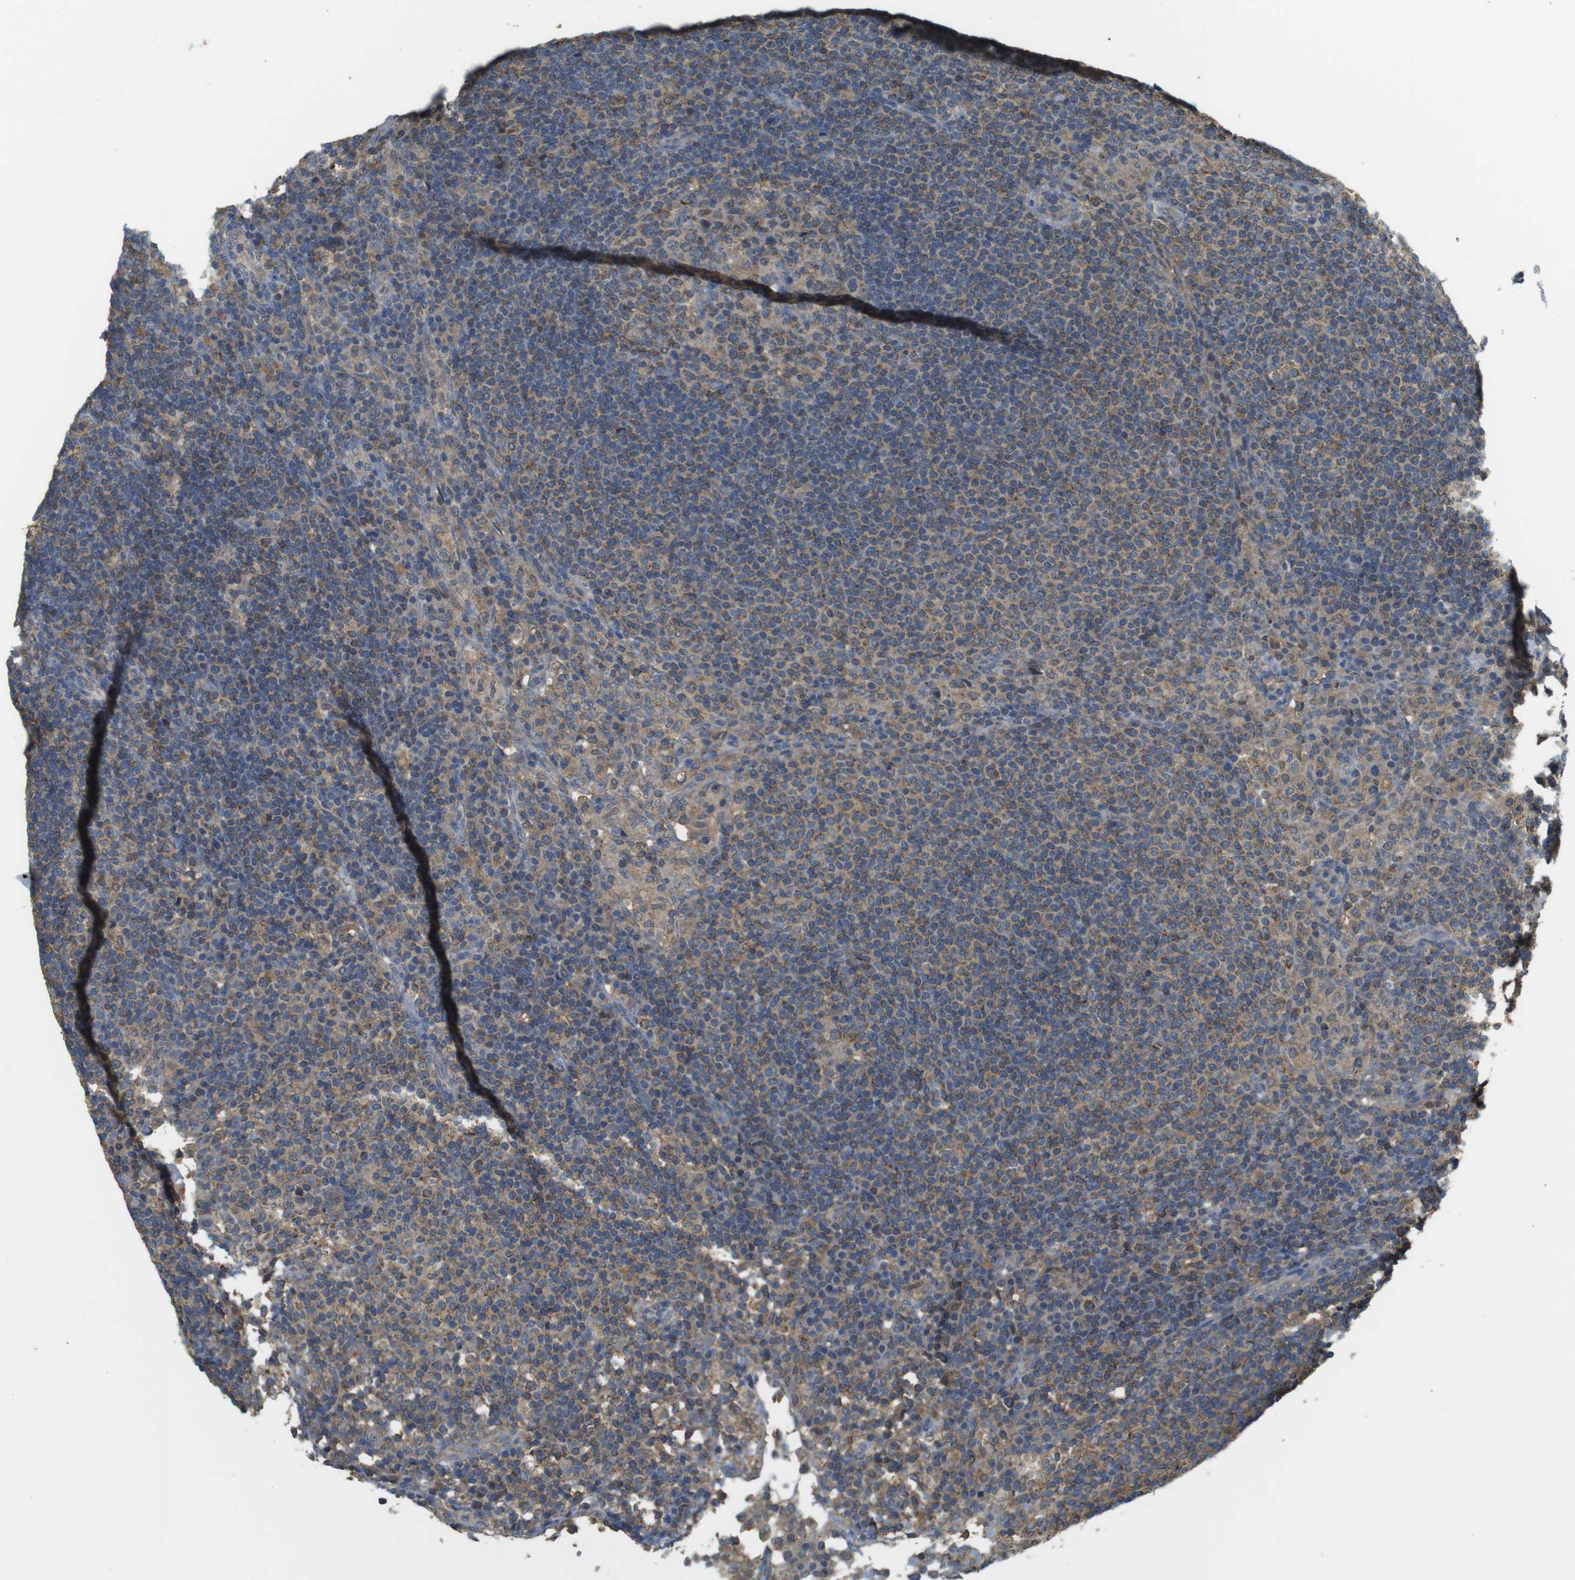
{"staining": {"intensity": "moderate", "quantity": "25%-75%", "location": "cytoplasmic/membranous"}, "tissue": "lymph node", "cell_type": "Germinal center cells", "image_type": "normal", "snomed": [{"axis": "morphology", "description": "Normal tissue, NOS"}, {"axis": "topography", "description": "Lymph node"}], "caption": "Protein staining by IHC displays moderate cytoplasmic/membranous staining in approximately 25%-75% of germinal center cells in normal lymph node.", "gene": "BRI3BP", "patient": {"sex": "female", "age": 53}}